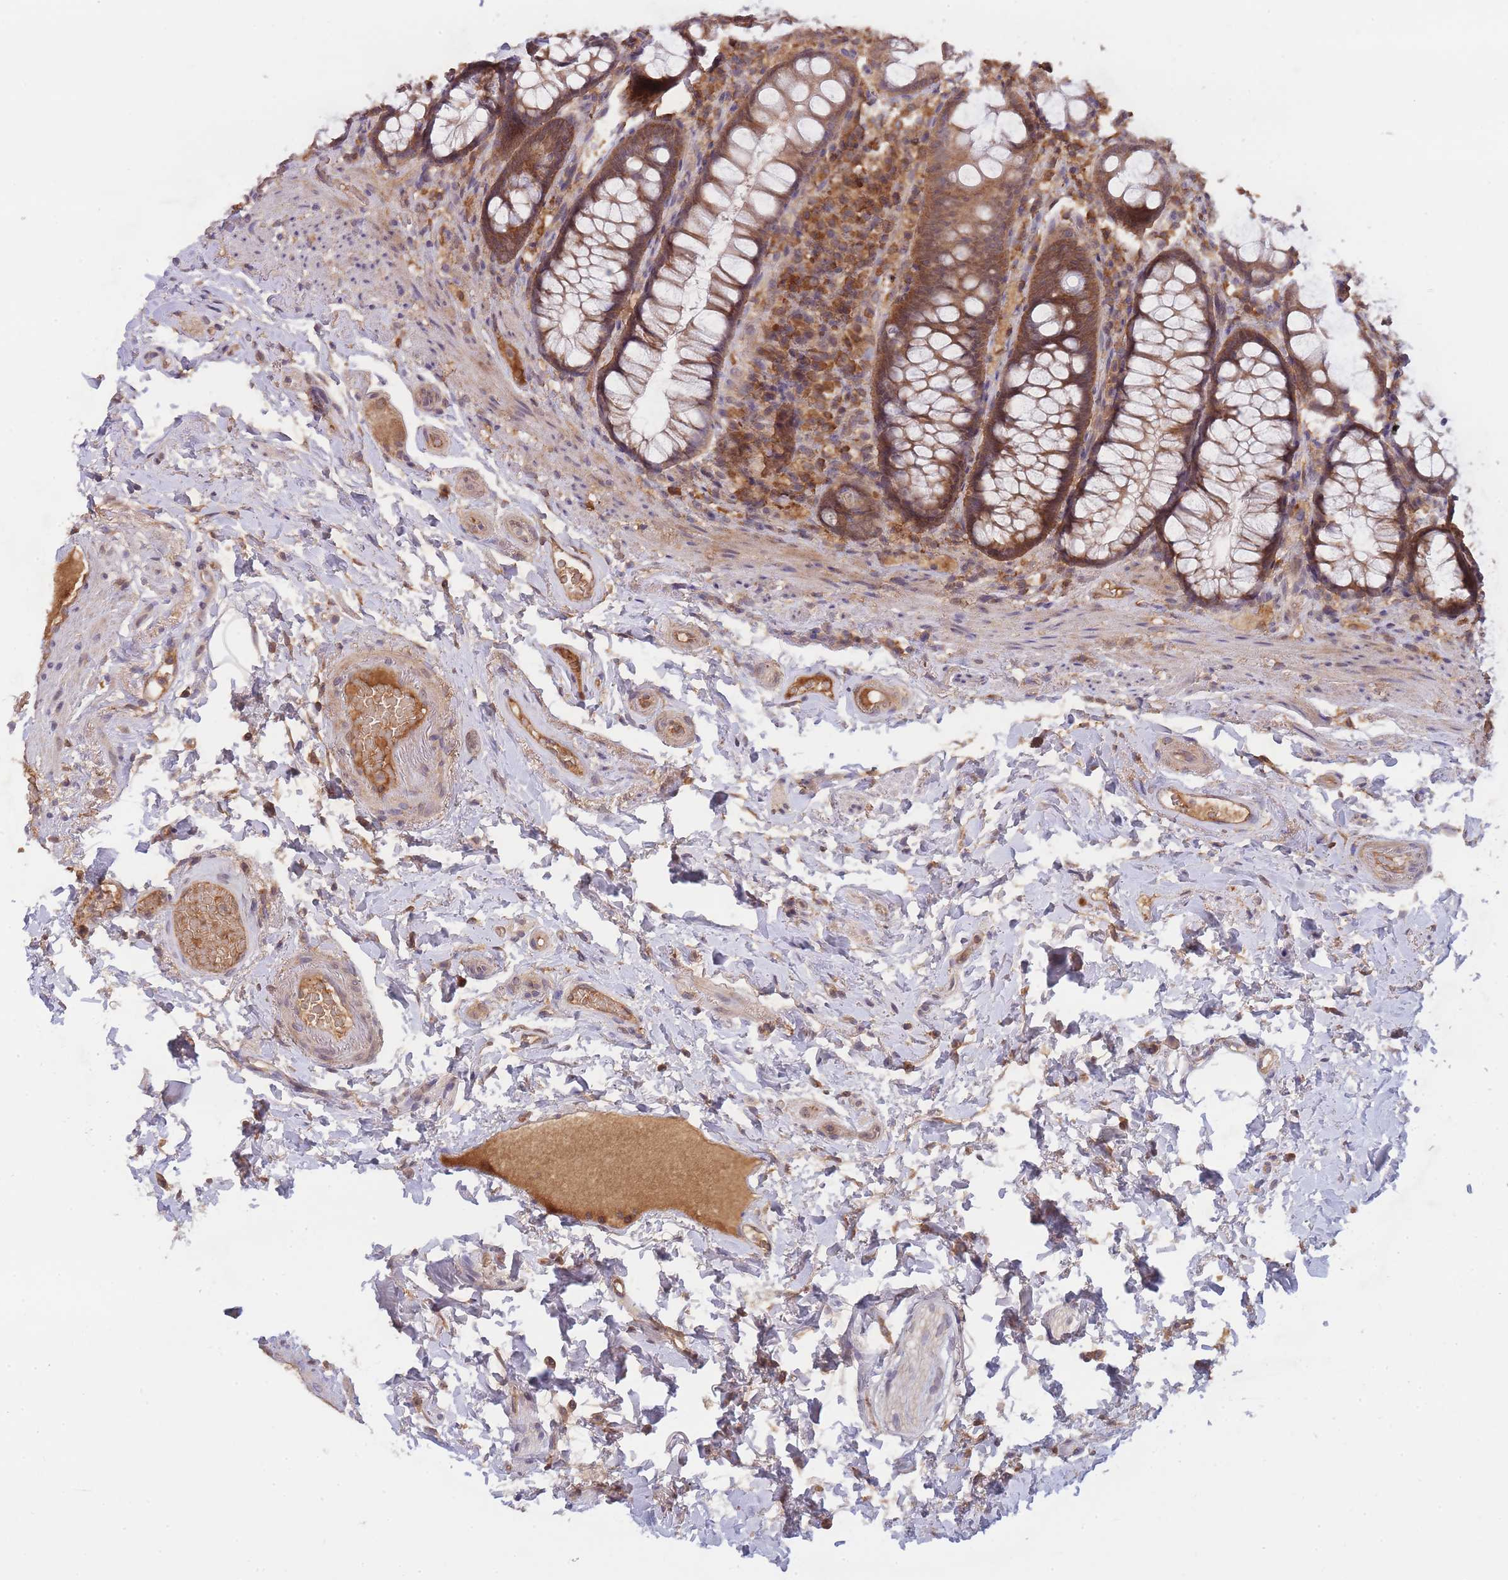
{"staining": {"intensity": "moderate", "quantity": ">75%", "location": "cytoplasmic/membranous,nuclear"}, "tissue": "rectum", "cell_type": "Glandular cells", "image_type": "normal", "snomed": [{"axis": "morphology", "description": "Normal tissue, NOS"}, {"axis": "topography", "description": "Rectum"}], "caption": "Glandular cells show moderate cytoplasmic/membranous,nuclear staining in about >75% of cells in unremarkable rectum.", "gene": "PIP4P1", "patient": {"sex": "male", "age": 83}}